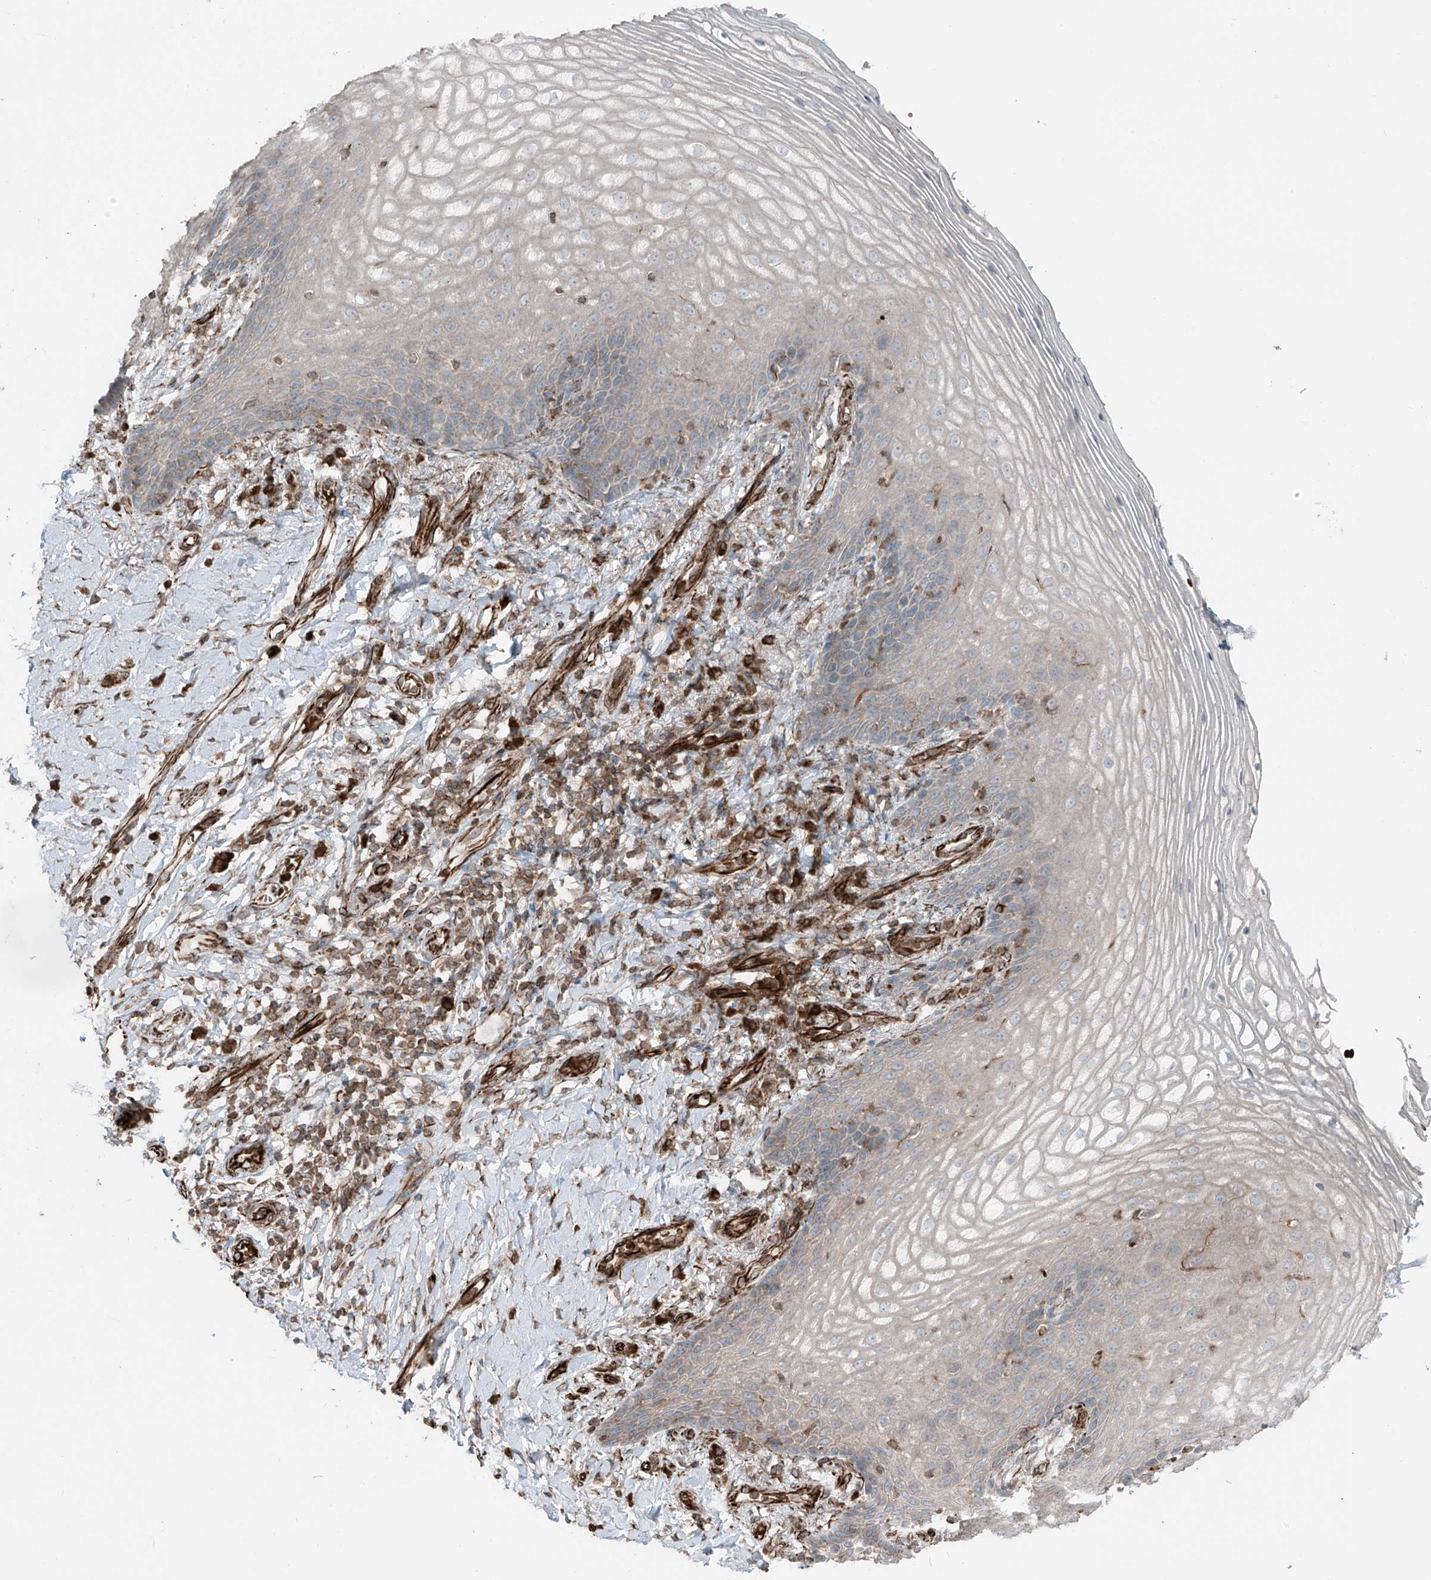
{"staining": {"intensity": "negative", "quantity": "none", "location": "none"}, "tissue": "vagina", "cell_type": "Squamous epithelial cells", "image_type": "normal", "snomed": [{"axis": "morphology", "description": "Normal tissue, NOS"}, {"axis": "topography", "description": "Vagina"}], "caption": "High power microscopy histopathology image of an IHC image of normal vagina, revealing no significant staining in squamous epithelial cells. (Immunohistochemistry (ihc), brightfield microscopy, high magnification).", "gene": "ERLEC1", "patient": {"sex": "female", "age": 60}}